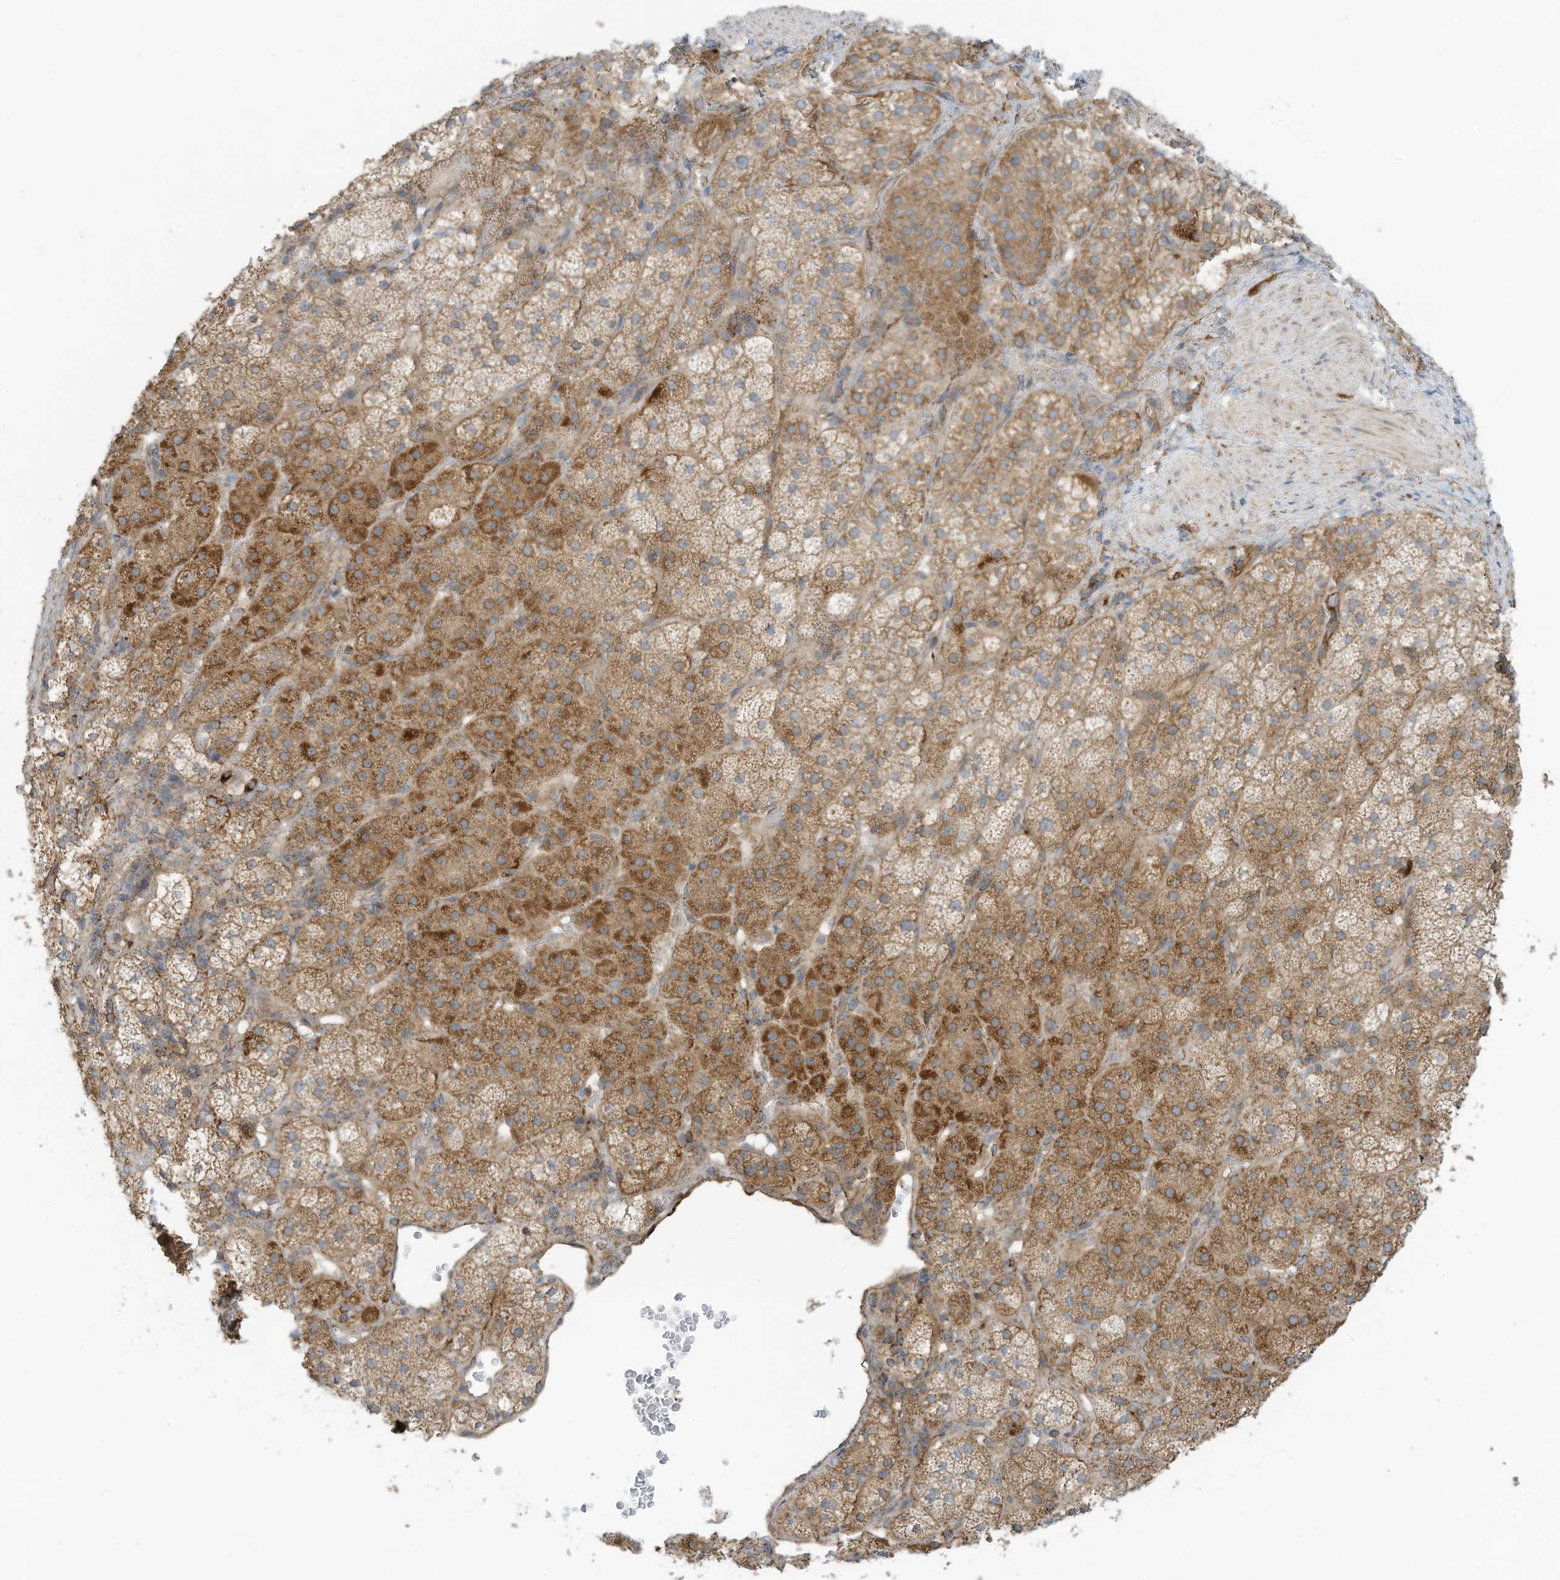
{"staining": {"intensity": "moderate", "quantity": ">75%", "location": "cytoplasmic/membranous"}, "tissue": "adrenal gland", "cell_type": "Glandular cells", "image_type": "normal", "snomed": [{"axis": "morphology", "description": "Normal tissue, NOS"}, {"axis": "topography", "description": "Adrenal gland"}], "caption": "The histopathology image reveals staining of normal adrenal gland, revealing moderate cytoplasmic/membranous protein expression (brown color) within glandular cells. The protein of interest is shown in brown color, while the nuclei are stained blue.", "gene": "METTL6", "patient": {"sex": "male", "age": 57}}